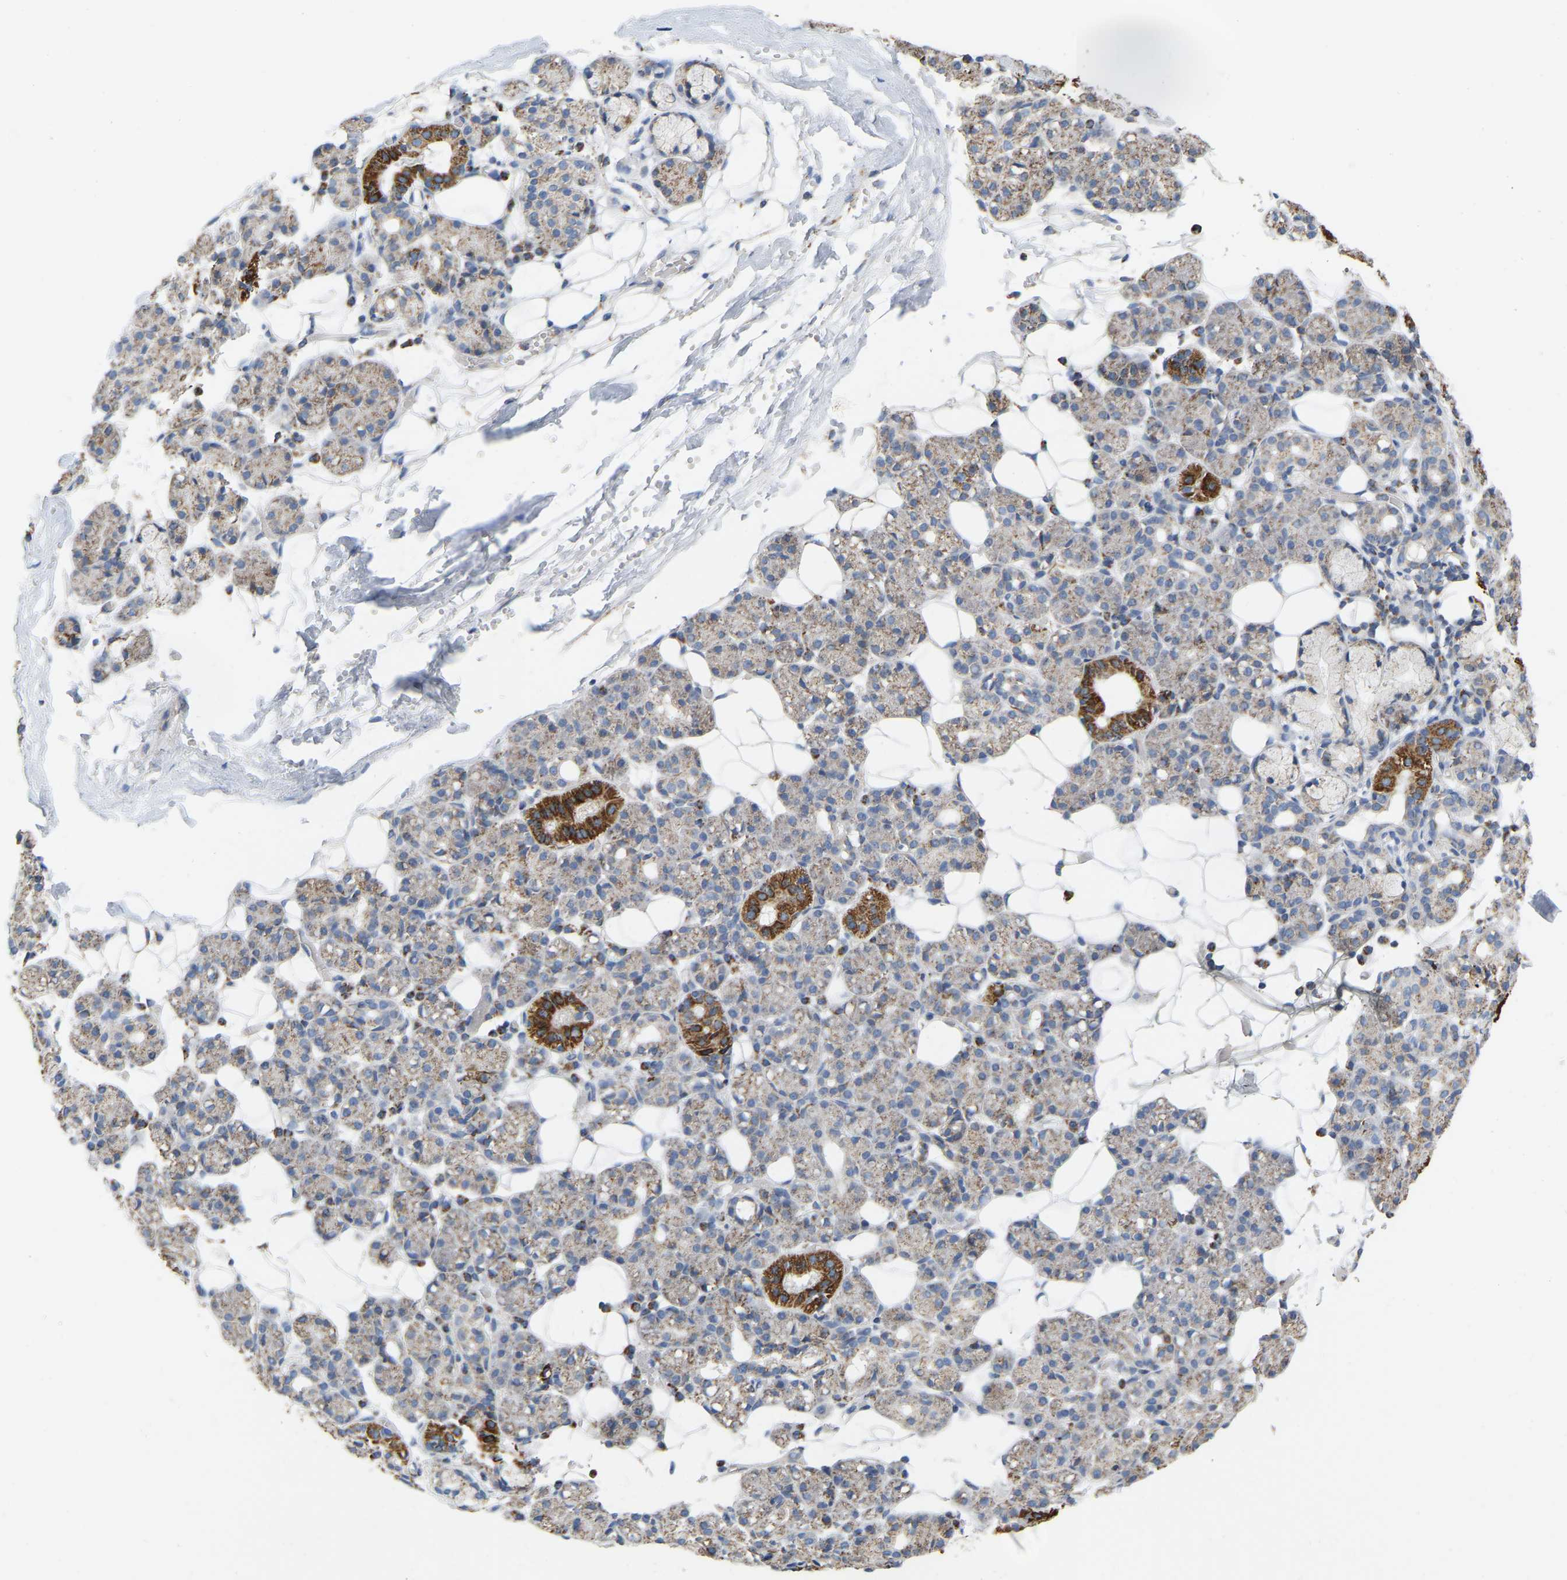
{"staining": {"intensity": "strong", "quantity": "25%-75%", "location": "cytoplasmic/membranous"}, "tissue": "salivary gland", "cell_type": "Glandular cells", "image_type": "normal", "snomed": [{"axis": "morphology", "description": "Normal tissue, NOS"}, {"axis": "topography", "description": "Salivary gland"}], "caption": "This is a histology image of IHC staining of normal salivary gland, which shows strong expression in the cytoplasmic/membranous of glandular cells.", "gene": "CBLB", "patient": {"sex": "male", "age": 63}}